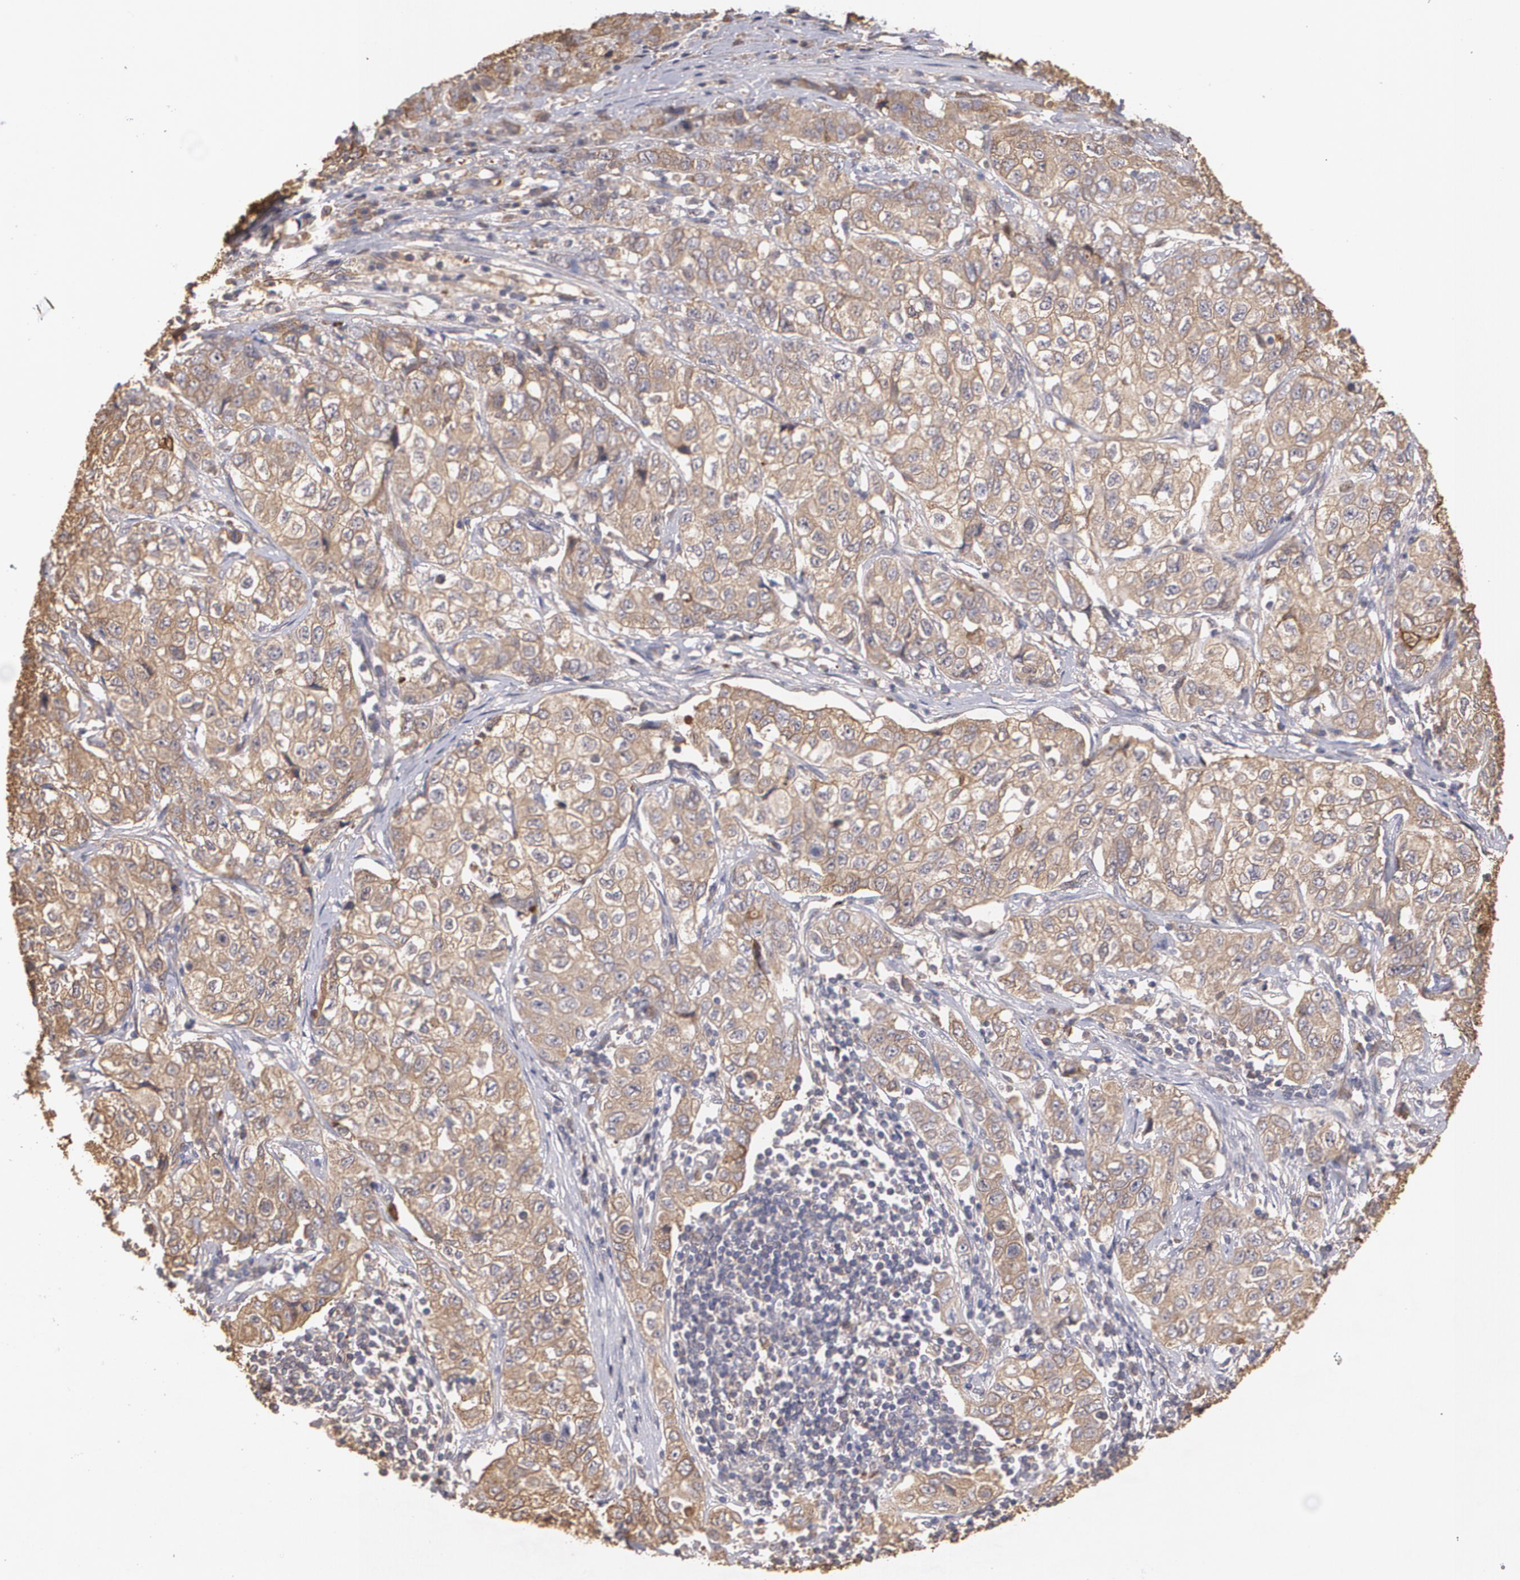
{"staining": {"intensity": "moderate", "quantity": ">75%", "location": "cytoplasmic/membranous"}, "tissue": "stomach cancer", "cell_type": "Tumor cells", "image_type": "cancer", "snomed": [{"axis": "morphology", "description": "Adenocarcinoma, NOS"}, {"axis": "topography", "description": "Stomach"}], "caption": "Immunohistochemistry (IHC) of human stomach cancer displays medium levels of moderate cytoplasmic/membranous expression in approximately >75% of tumor cells.", "gene": "PON1", "patient": {"sex": "male", "age": 48}}